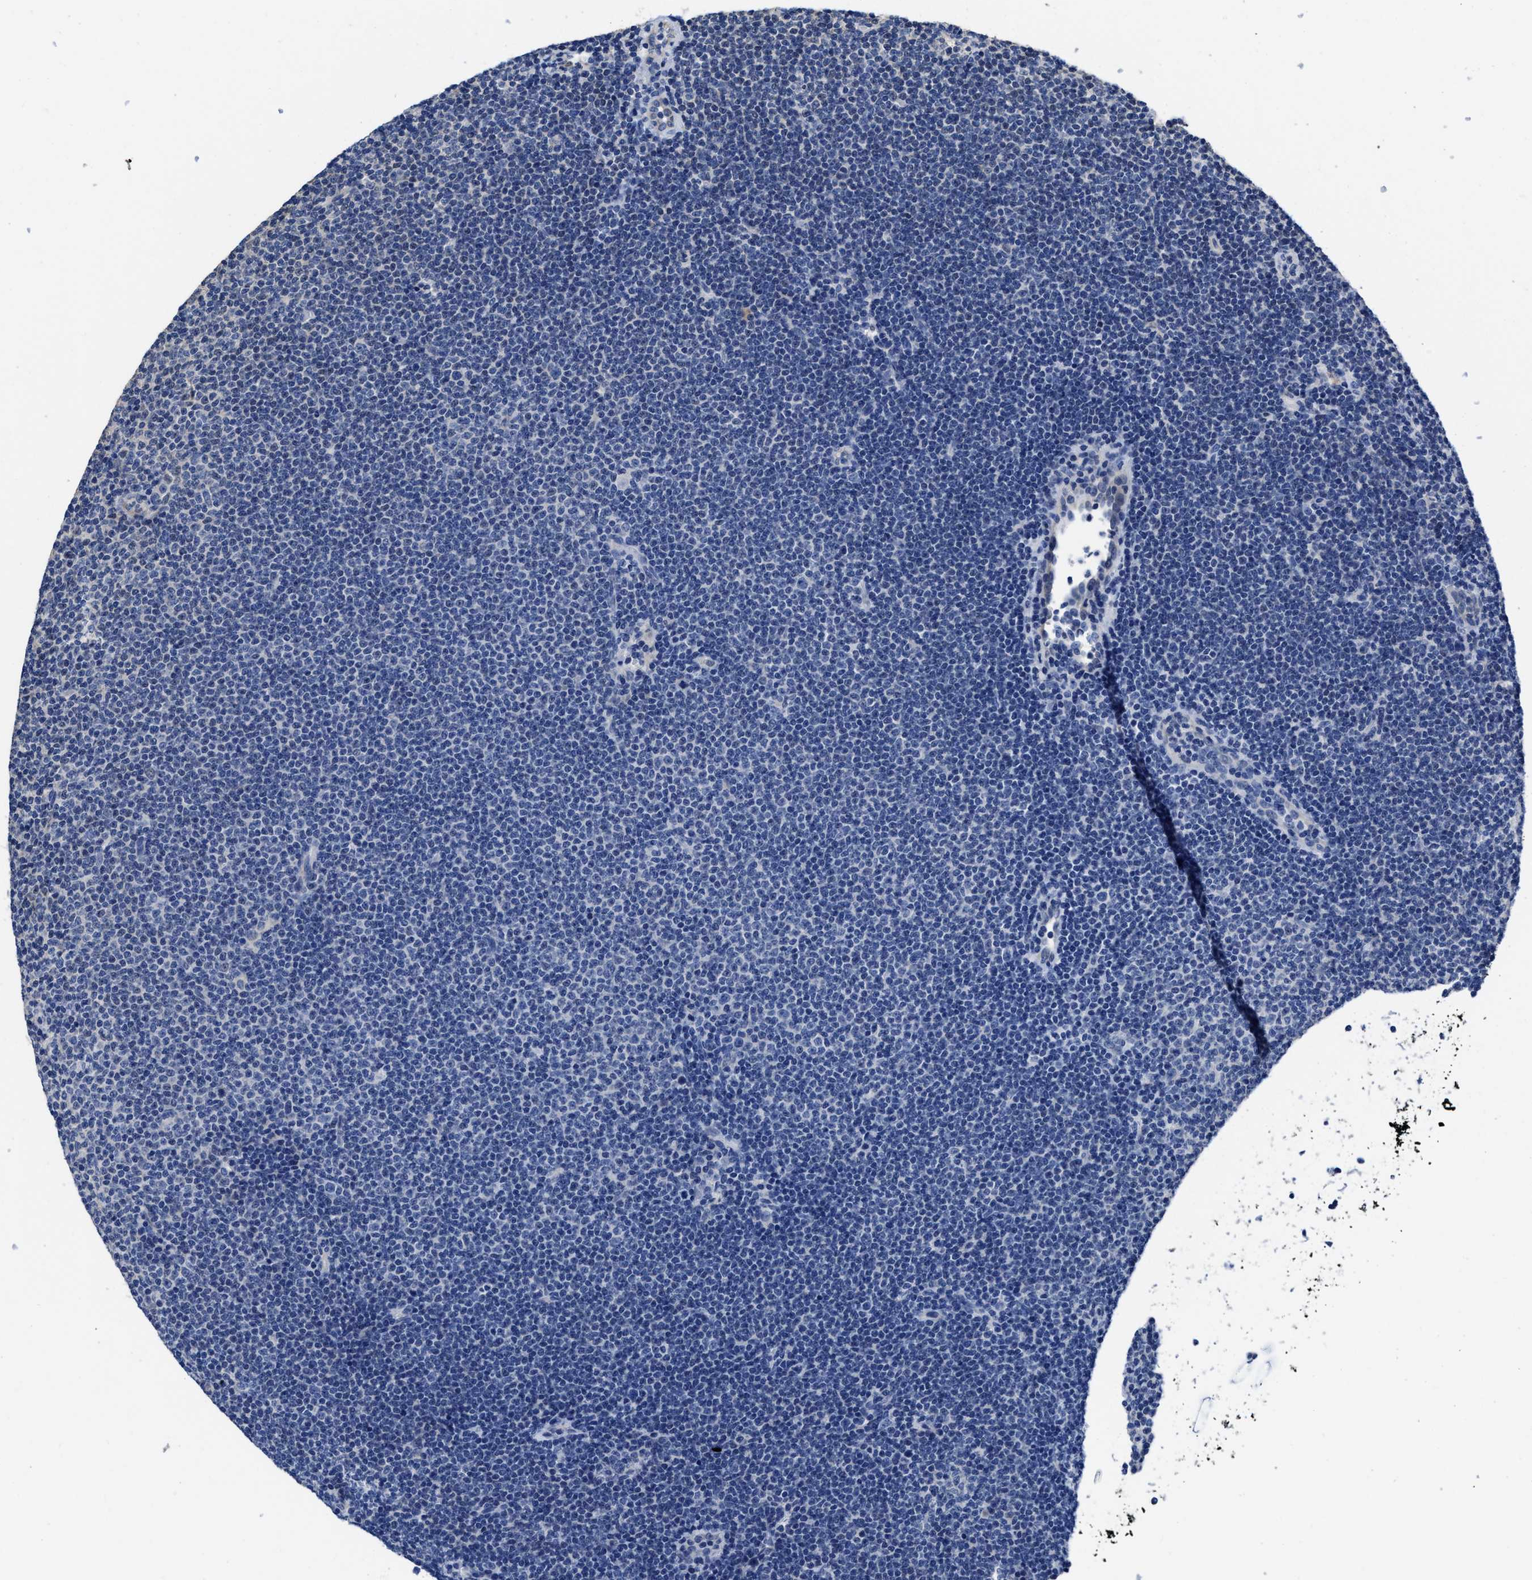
{"staining": {"intensity": "negative", "quantity": "none", "location": "none"}, "tissue": "lymphoma", "cell_type": "Tumor cells", "image_type": "cancer", "snomed": [{"axis": "morphology", "description": "Malignant lymphoma, non-Hodgkin's type, Low grade"}, {"axis": "topography", "description": "Lymph node"}], "caption": "IHC histopathology image of human malignant lymphoma, non-Hodgkin's type (low-grade) stained for a protein (brown), which shows no staining in tumor cells.", "gene": "HOOK1", "patient": {"sex": "female", "age": 53}}